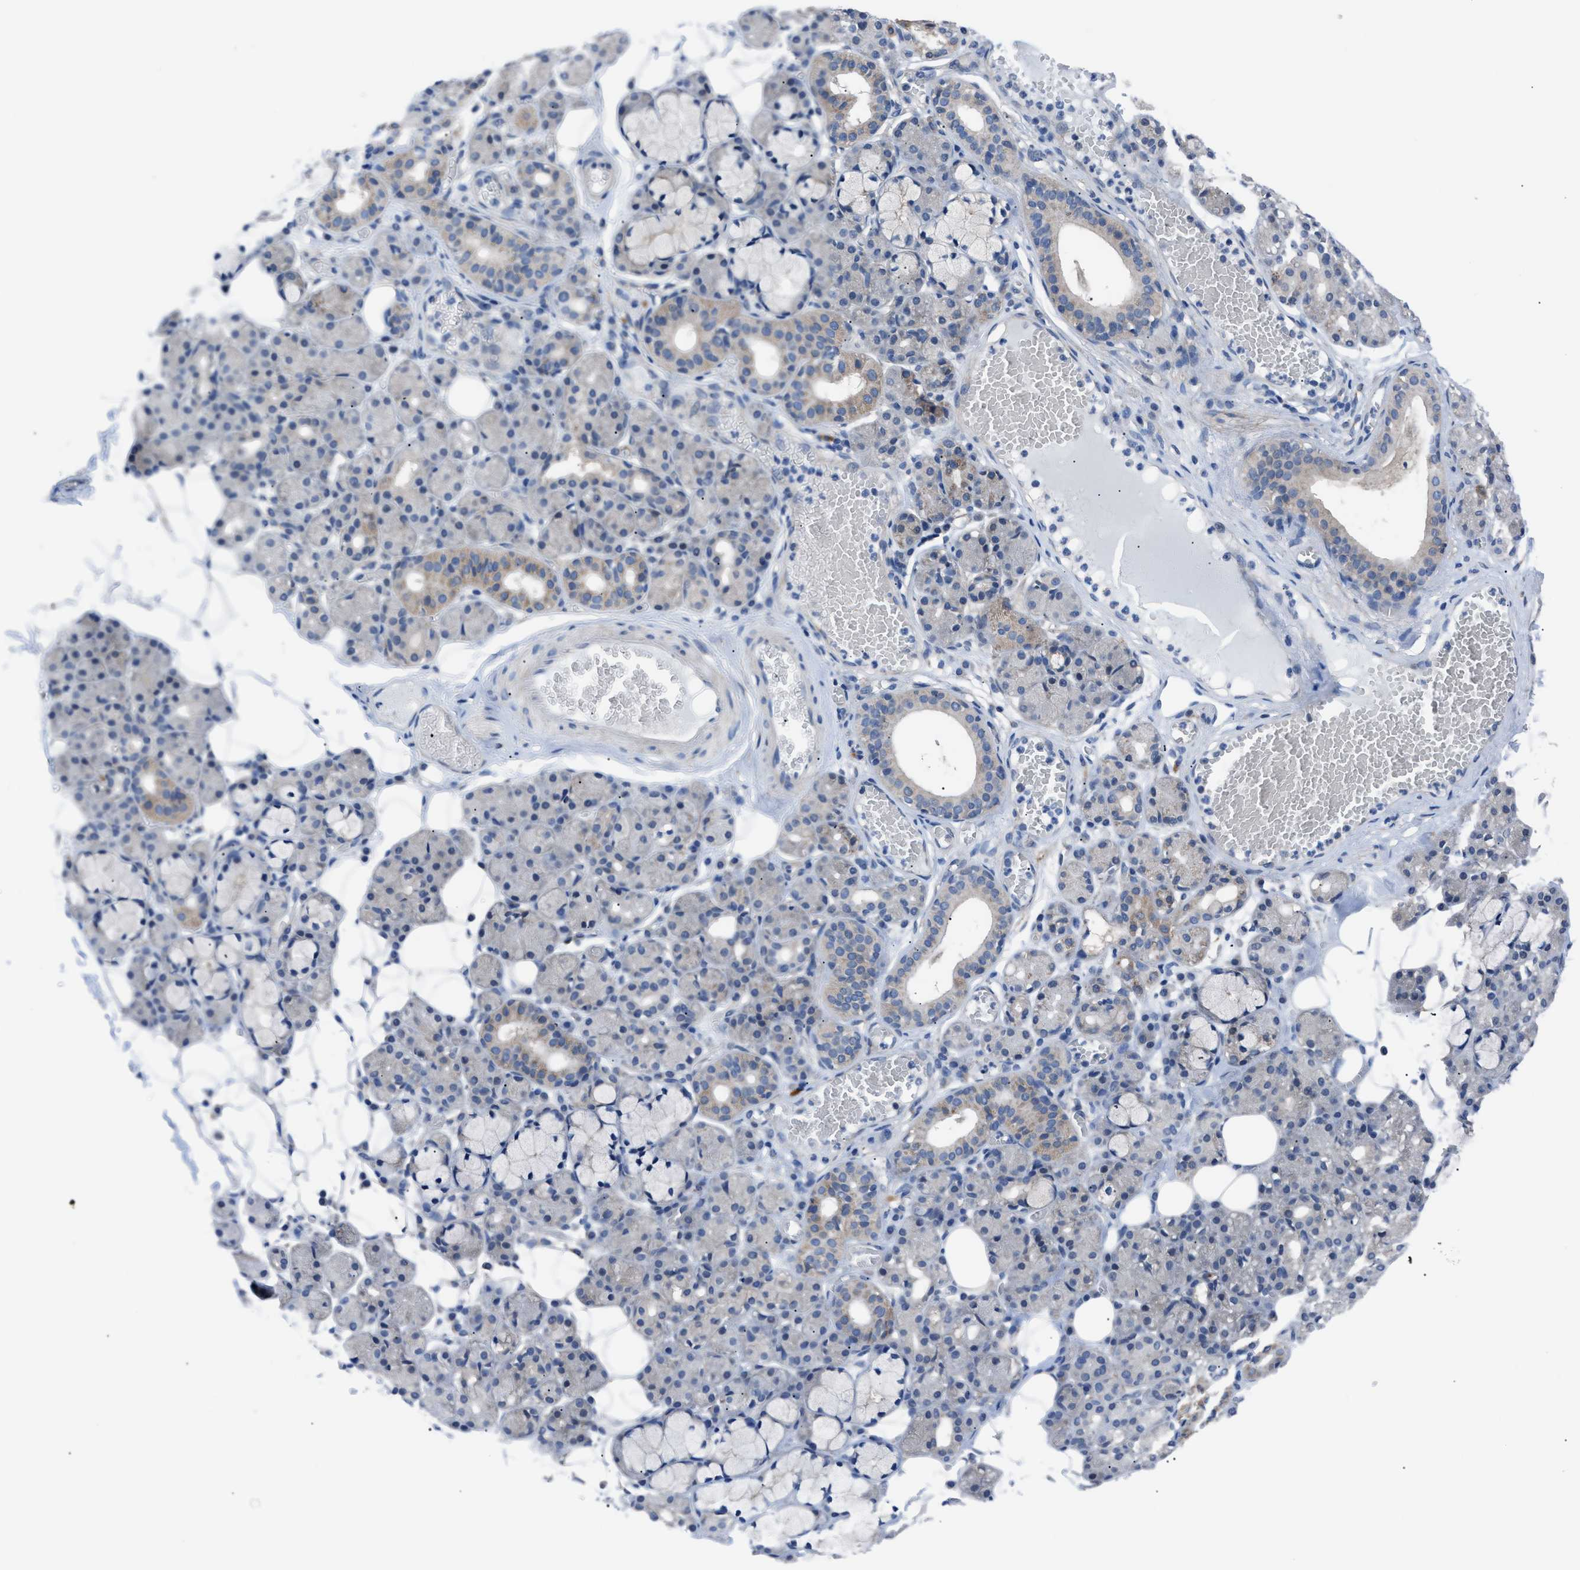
{"staining": {"intensity": "weak", "quantity": "<25%", "location": "cytoplasmic/membranous"}, "tissue": "salivary gland", "cell_type": "Glandular cells", "image_type": "normal", "snomed": [{"axis": "morphology", "description": "Normal tissue, NOS"}, {"axis": "topography", "description": "Salivary gland"}], "caption": "A high-resolution image shows immunohistochemistry staining of benign salivary gland, which shows no significant positivity in glandular cells. Nuclei are stained in blue.", "gene": "TMEM45B", "patient": {"sex": "male", "age": 63}}